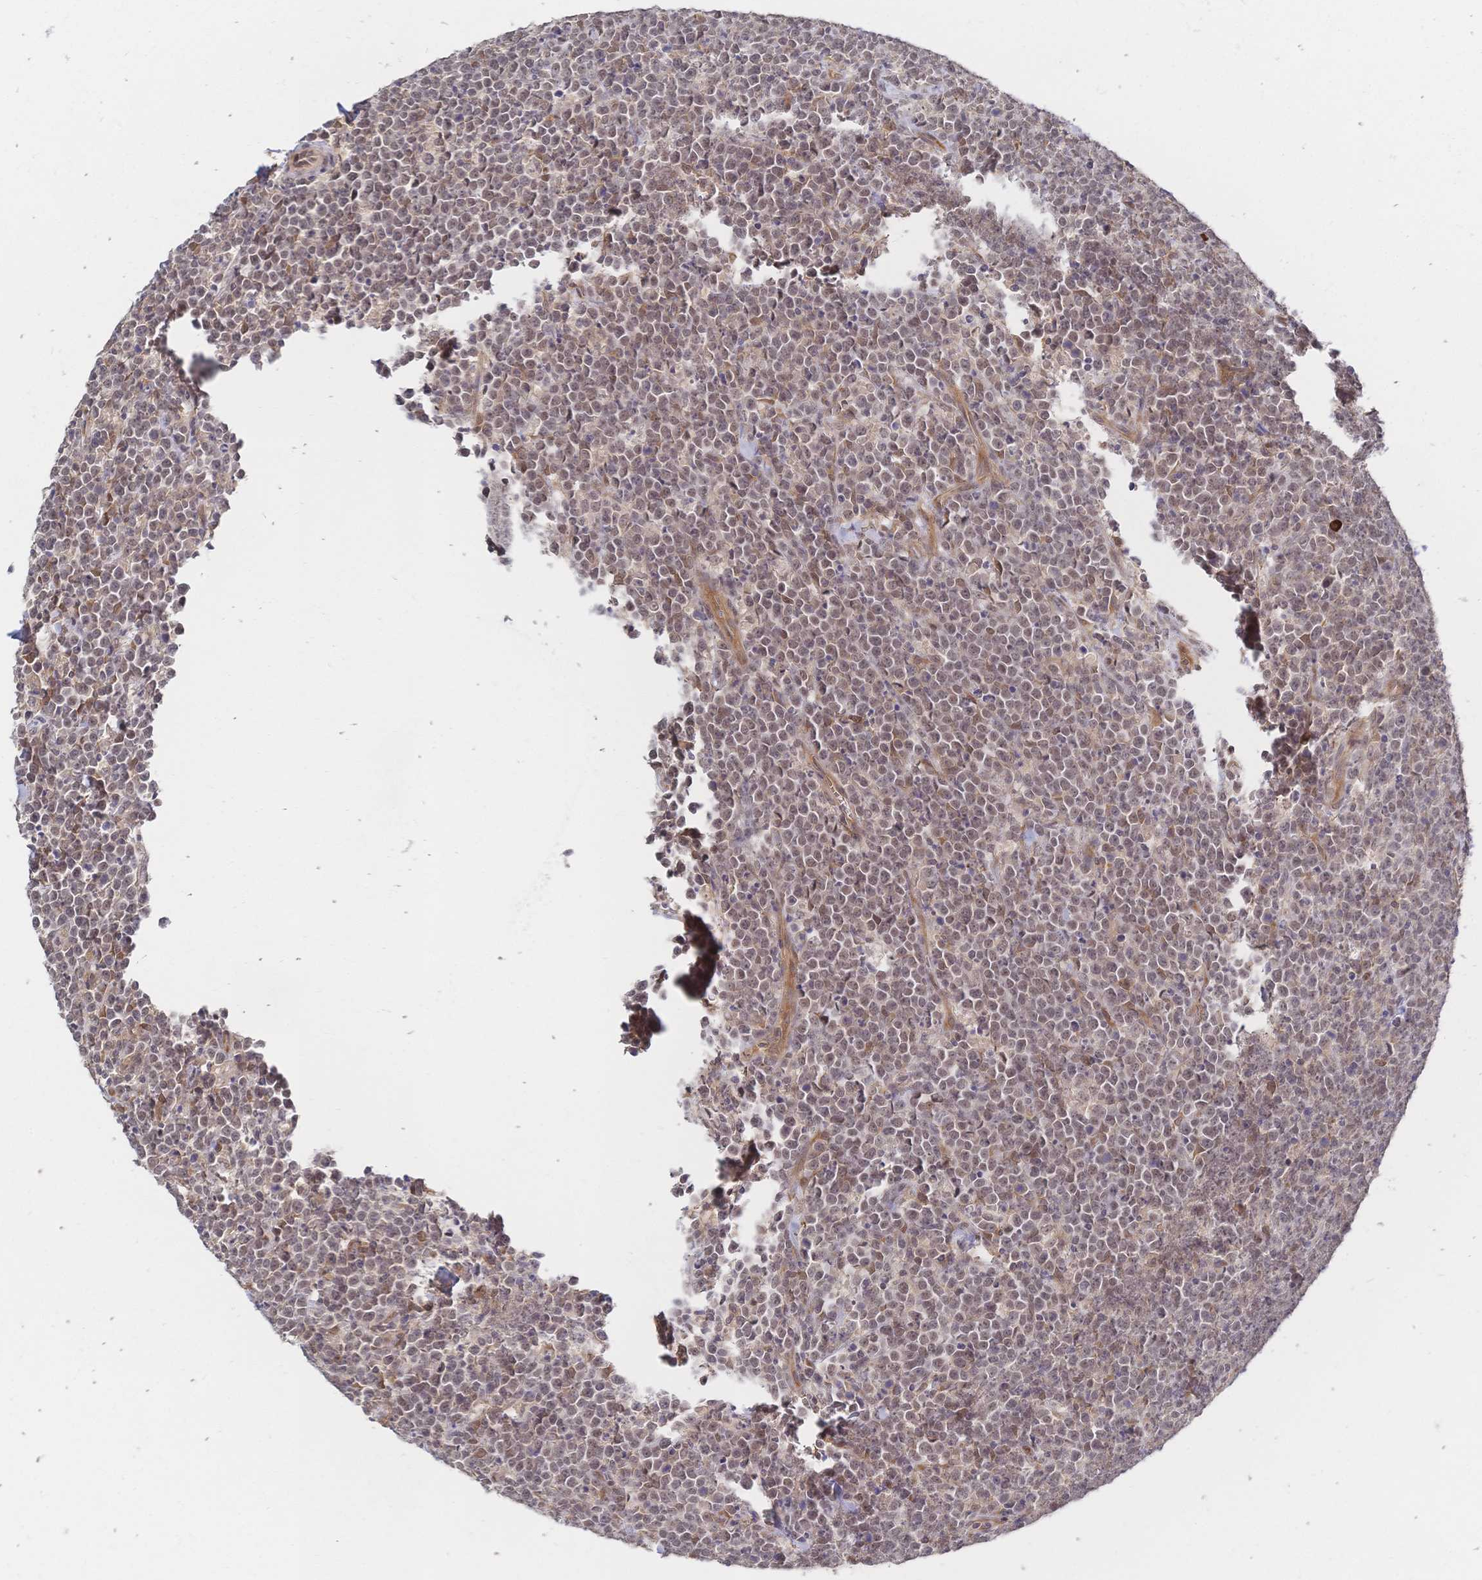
{"staining": {"intensity": "weak", "quantity": "25%-75%", "location": "cytoplasmic/membranous,nuclear"}, "tissue": "lymphoma", "cell_type": "Tumor cells", "image_type": "cancer", "snomed": [{"axis": "morphology", "description": "Malignant lymphoma, non-Hodgkin's type, High grade"}, {"axis": "topography", "description": "Small intestine"}], "caption": "Brown immunohistochemical staining in lymphoma reveals weak cytoplasmic/membranous and nuclear positivity in approximately 25%-75% of tumor cells.", "gene": "LMO4", "patient": {"sex": "female", "age": 56}}